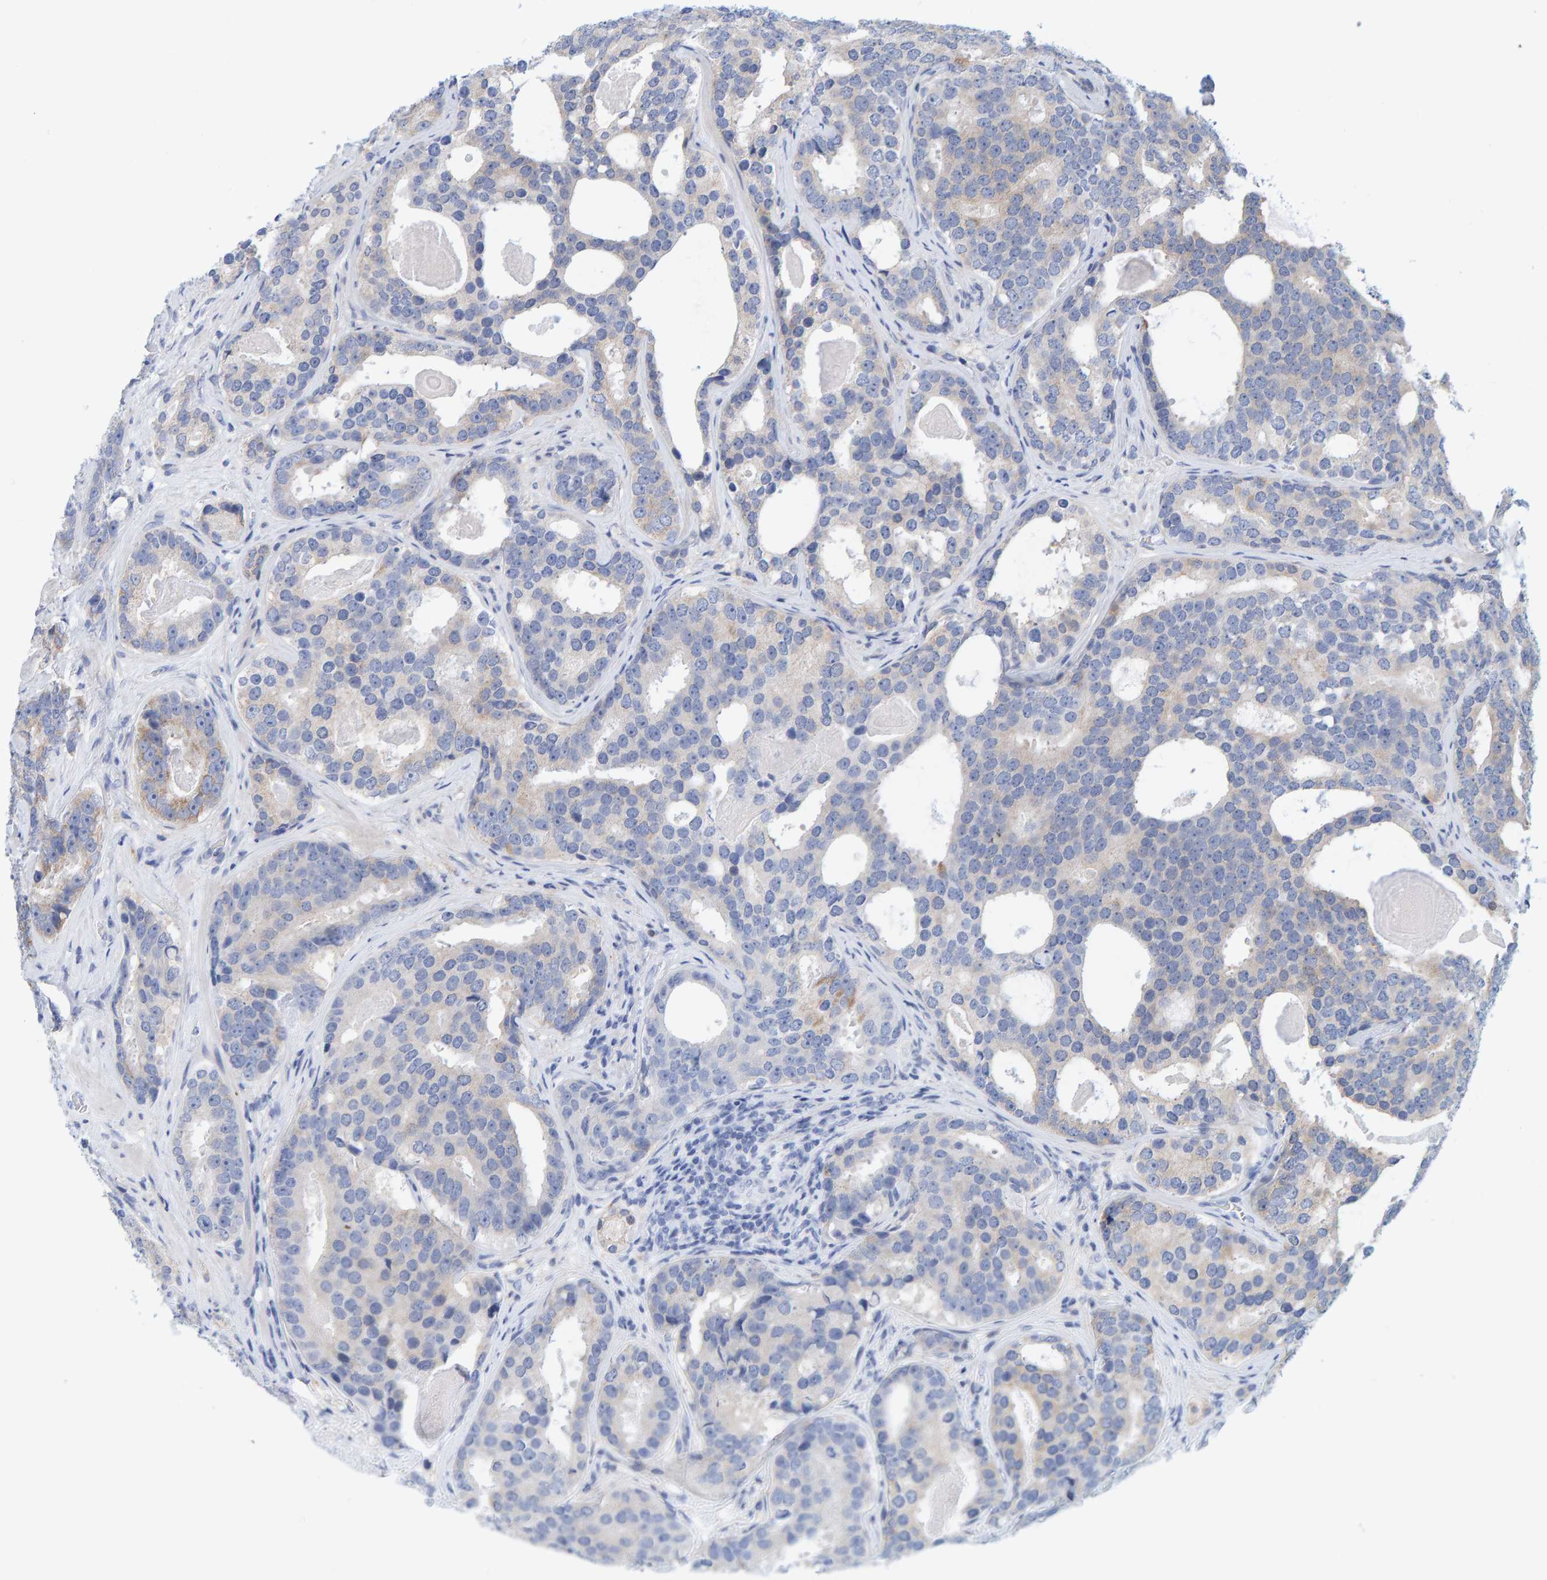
{"staining": {"intensity": "weak", "quantity": "25%-75%", "location": "cytoplasmic/membranous"}, "tissue": "prostate cancer", "cell_type": "Tumor cells", "image_type": "cancer", "snomed": [{"axis": "morphology", "description": "Adenocarcinoma, High grade"}, {"axis": "topography", "description": "Prostate"}], "caption": "Tumor cells reveal low levels of weak cytoplasmic/membranous expression in about 25%-75% of cells in high-grade adenocarcinoma (prostate).", "gene": "KLHL11", "patient": {"sex": "male", "age": 60}}